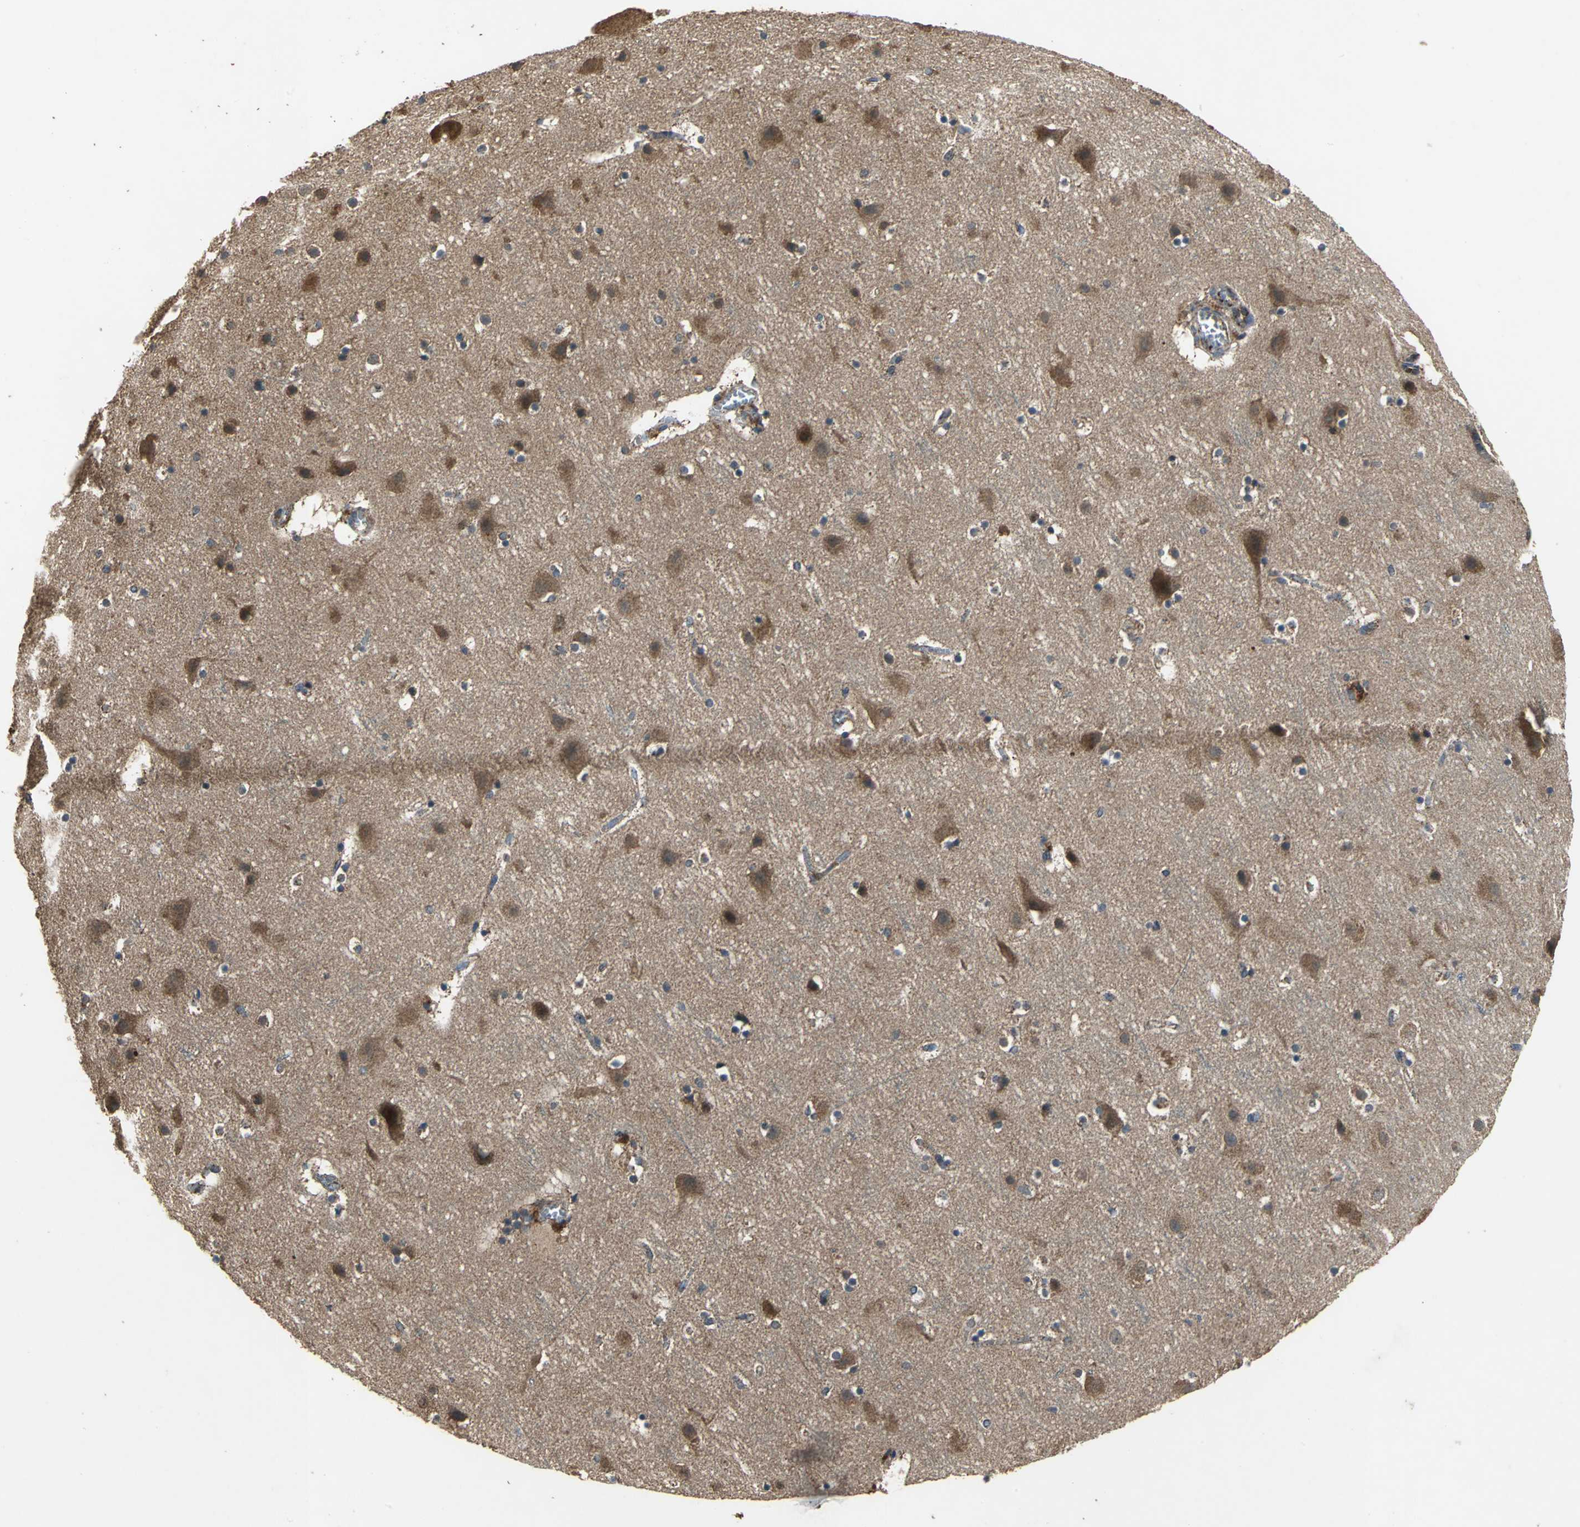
{"staining": {"intensity": "weak", "quantity": ">75%", "location": "cytoplasmic/membranous"}, "tissue": "cerebral cortex", "cell_type": "Endothelial cells", "image_type": "normal", "snomed": [{"axis": "morphology", "description": "Normal tissue, NOS"}, {"axis": "topography", "description": "Cerebral cortex"}], "caption": "A low amount of weak cytoplasmic/membranous positivity is seen in approximately >75% of endothelial cells in unremarkable cerebral cortex.", "gene": "ZNF608", "patient": {"sex": "male", "age": 45}}